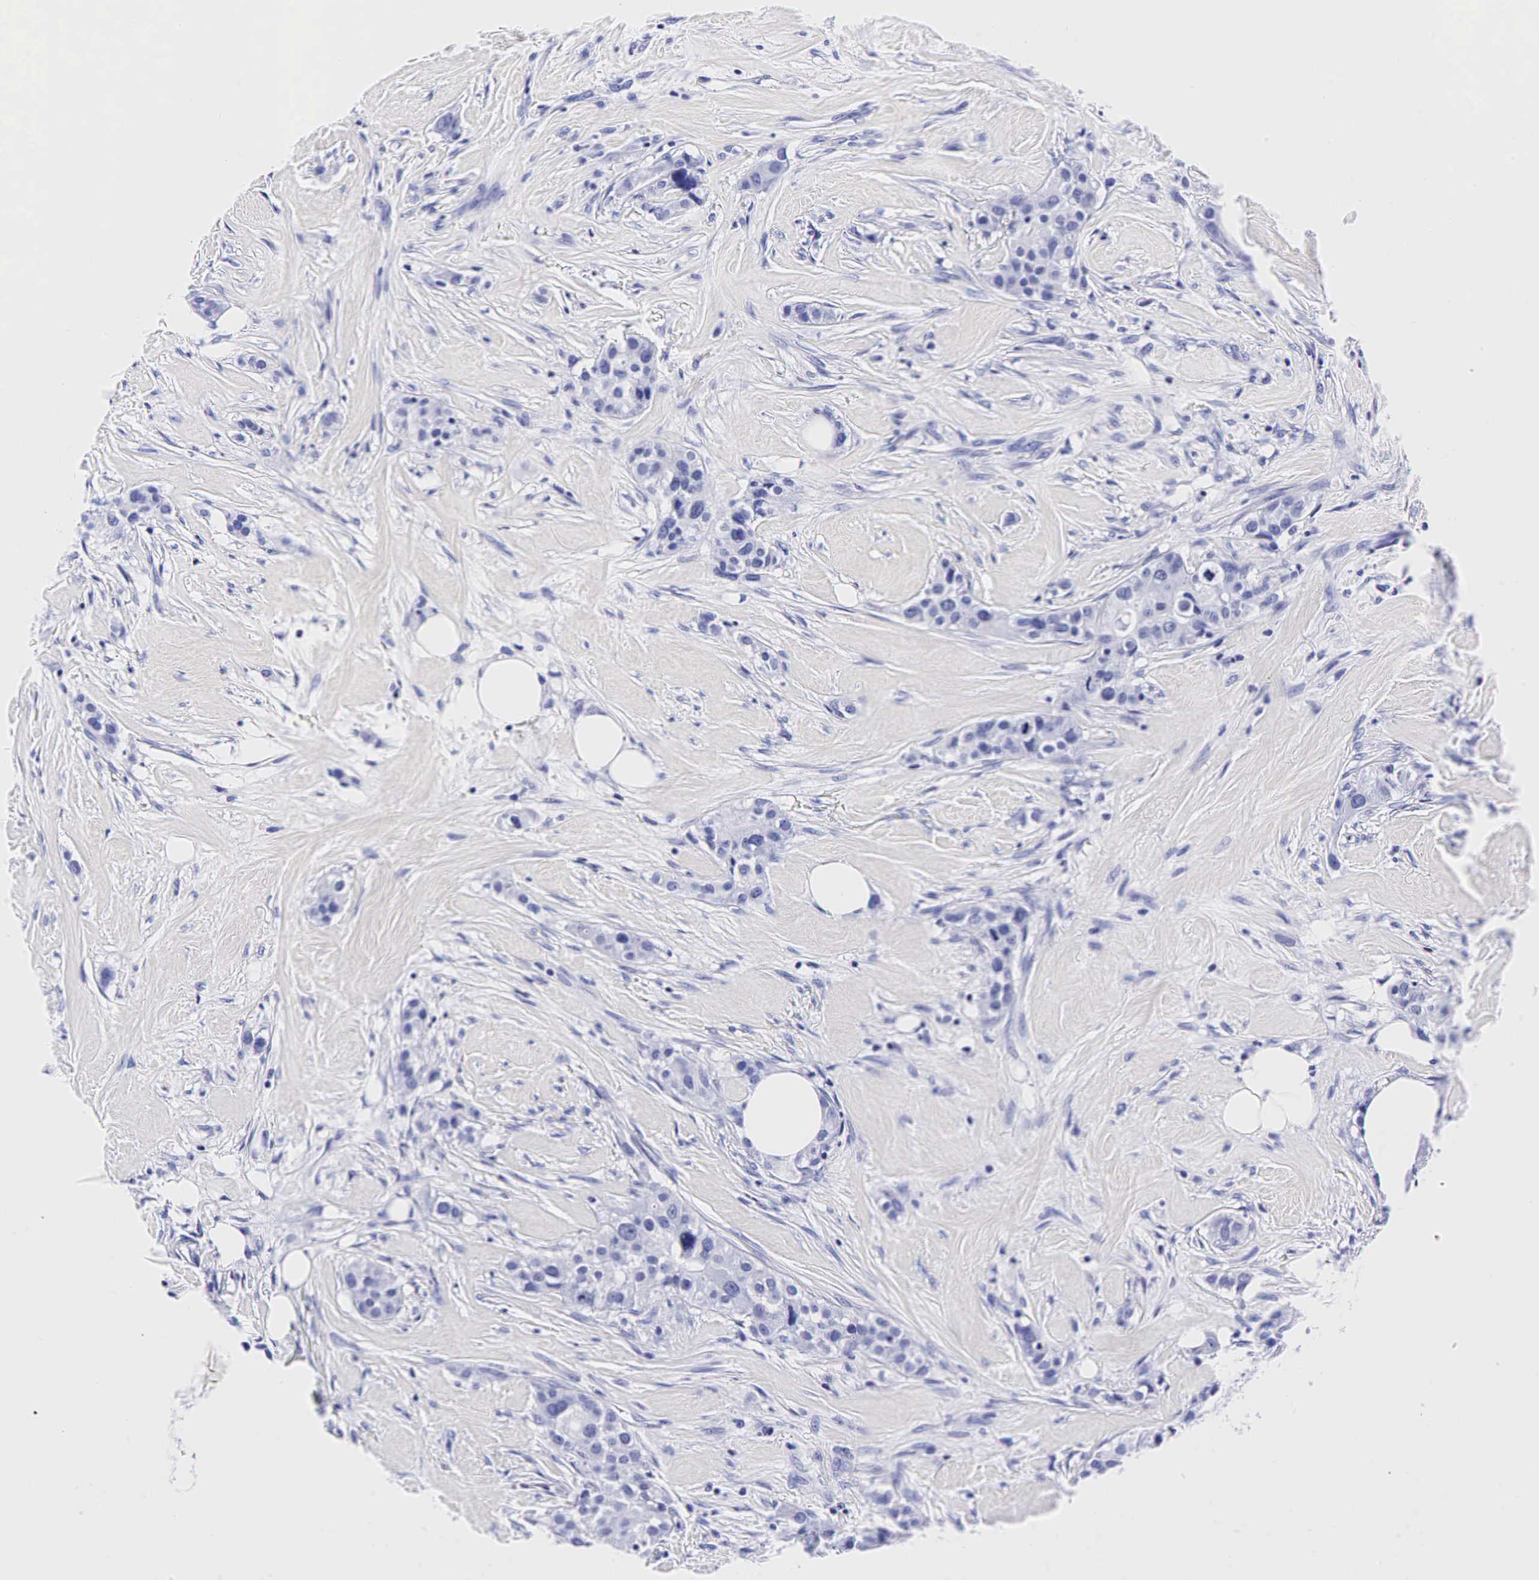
{"staining": {"intensity": "negative", "quantity": "none", "location": "none"}, "tissue": "breast cancer", "cell_type": "Tumor cells", "image_type": "cancer", "snomed": [{"axis": "morphology", "description": "Duct carcinoma"}, {"axis": "topography", "description": "Breast"}], "caption": "IHC of breast cancer shows no expression in tumor cells. (DAB immunohistochemistry (IHC) visualized using brightfield microscopy, high magnification).", "gene": "GCG", "patient": {"sex": "female", "age": 45}}